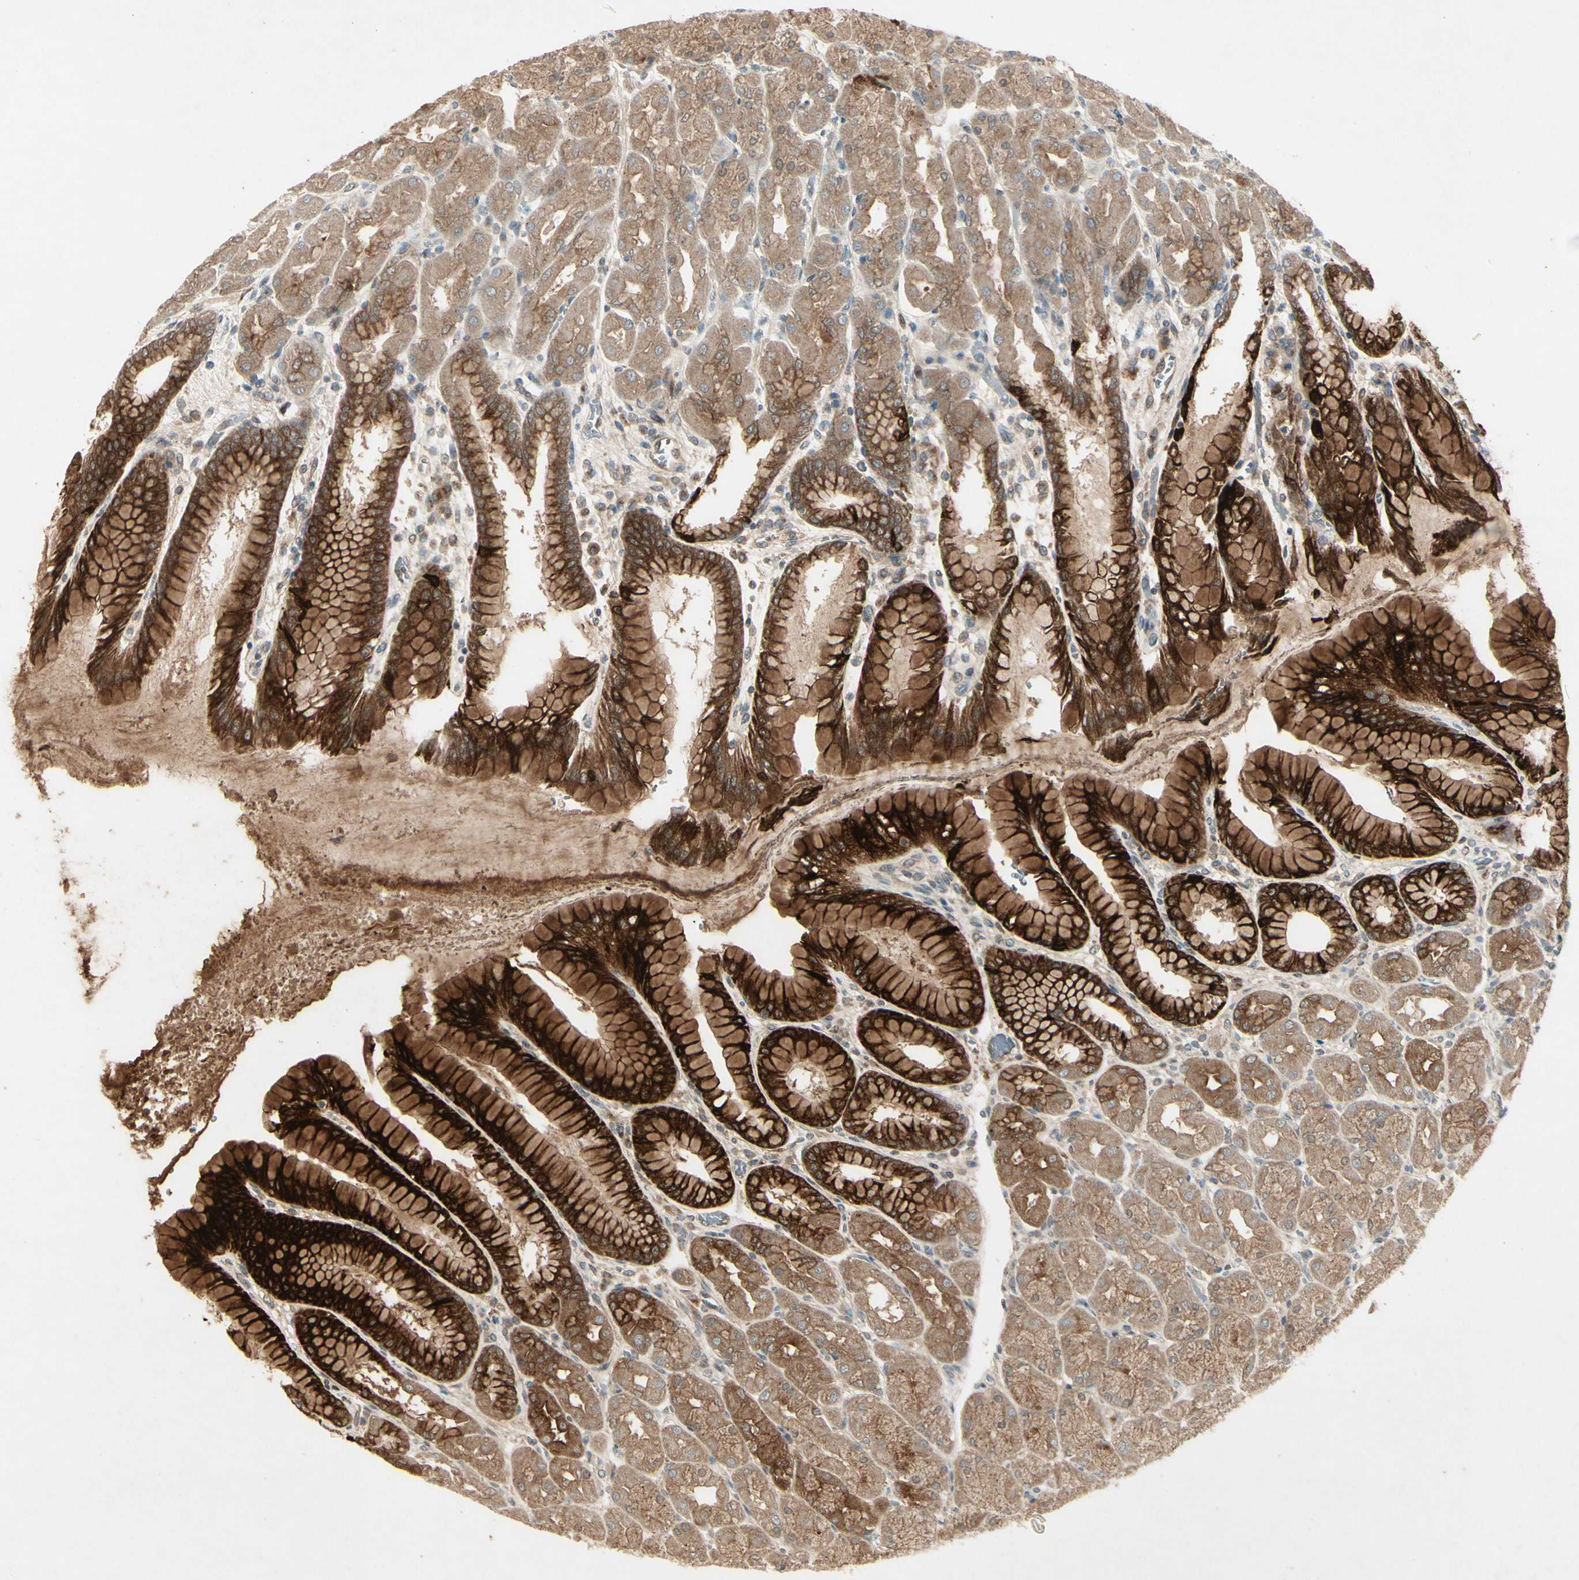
{"staining": {"intensity": "strong", "quantity": ">75%", "location": "cytoplasmic/membranous"}, "tissue": "stomach", "cell_type": "Glandular cells", "image_type": "normal", "snomed": [{"axis": "morphology", "description": "Normal tissue, NOS"}, {"axis": "topography", "description": "Stomach, upper"}], "caption": "A micrograph of stomach stained for a protein displays strong cytoplasmic/membranous brown staining in glandular cells.", "gene": "FHDC1", "patient": {"sex": "female", "age": 56}}